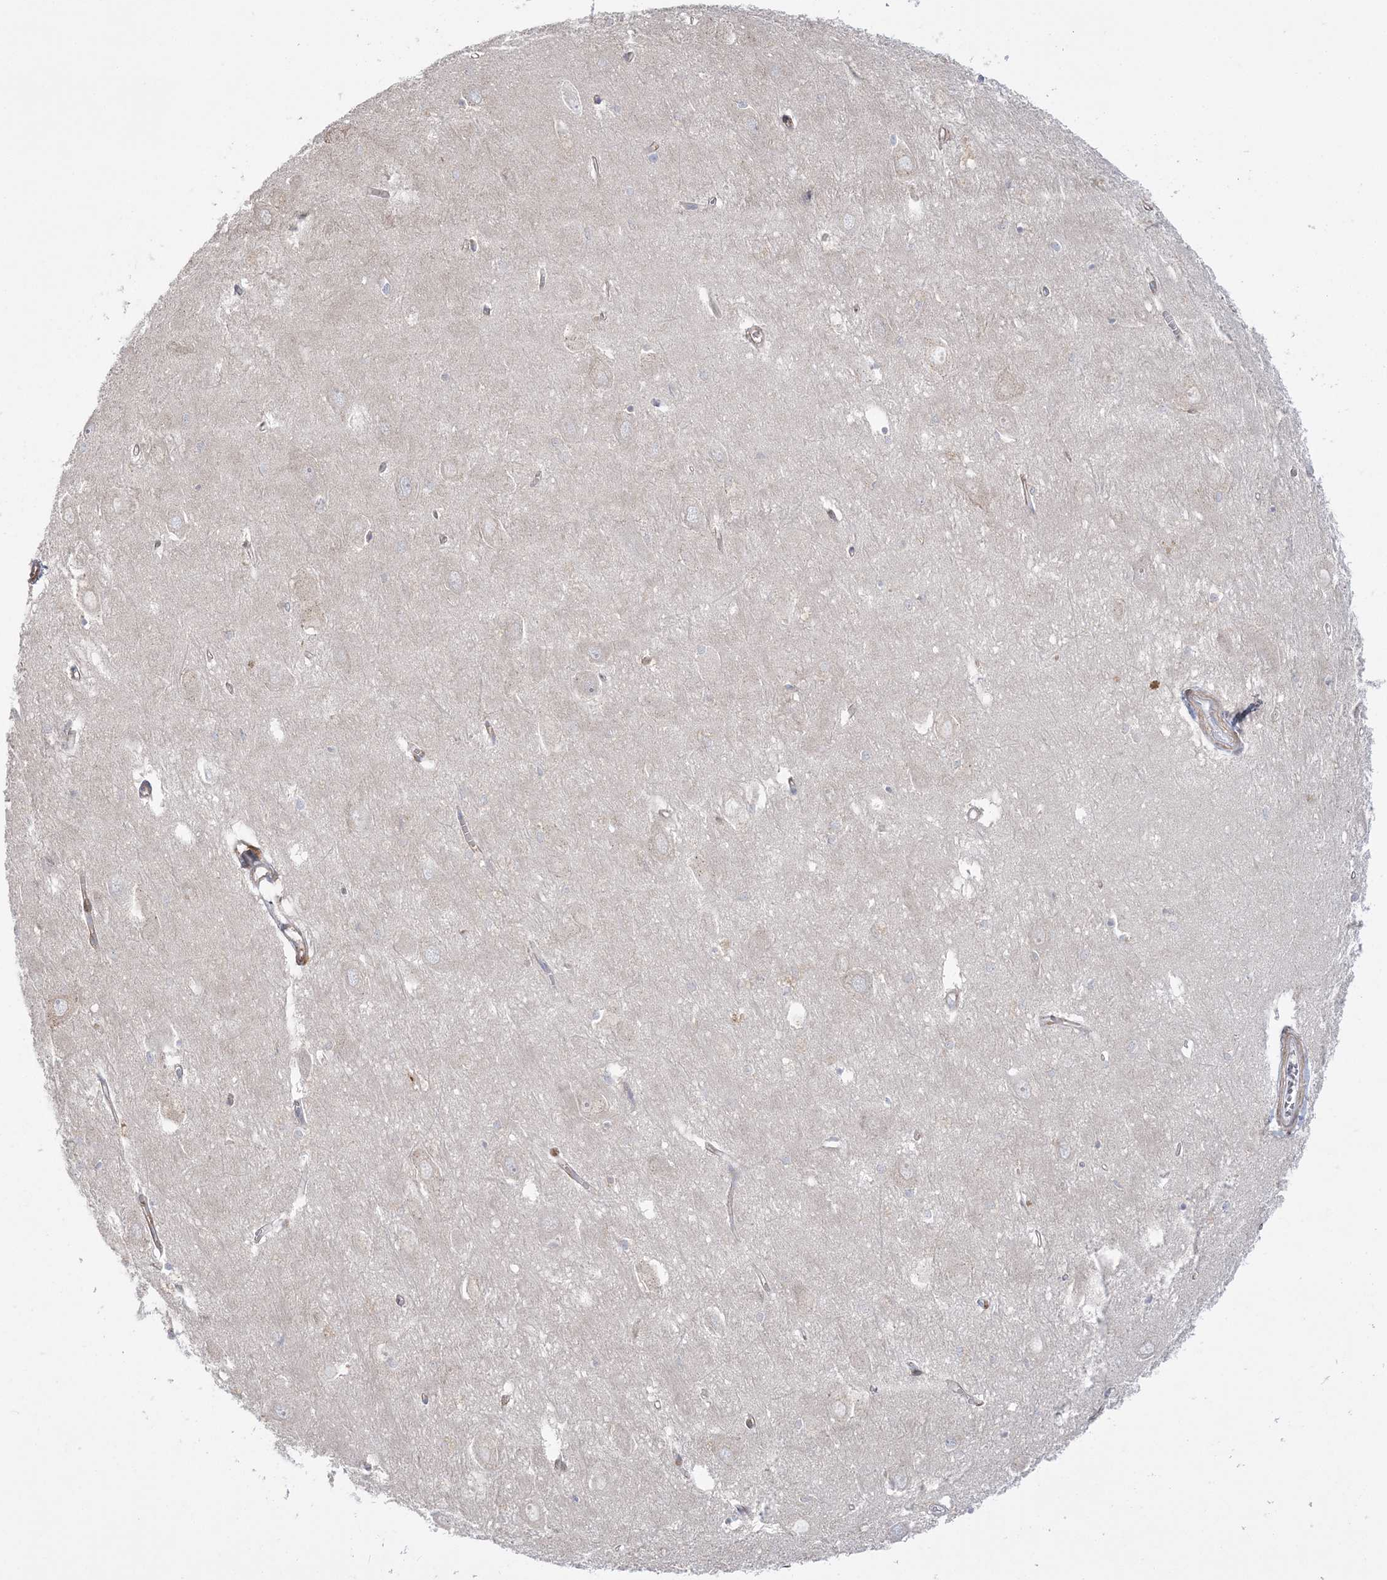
{"staining": {"intensity": "negative", "quantity": "none", "location": "none"}, "tissue": "hippocampus", "cell_type": "Glial cells", "image_type": "normal", "snomed": [{"axis": "morphology", "description": "Normal tissue, NOS"}, {"axis": "topography", "description": "Hippocampus"}], "caption": "Immunohistochemistry of normal hippocampus reveals no positivity in glial cells.", "gene": "HAAO", "patient": {"sex": "female", "age": 64}}